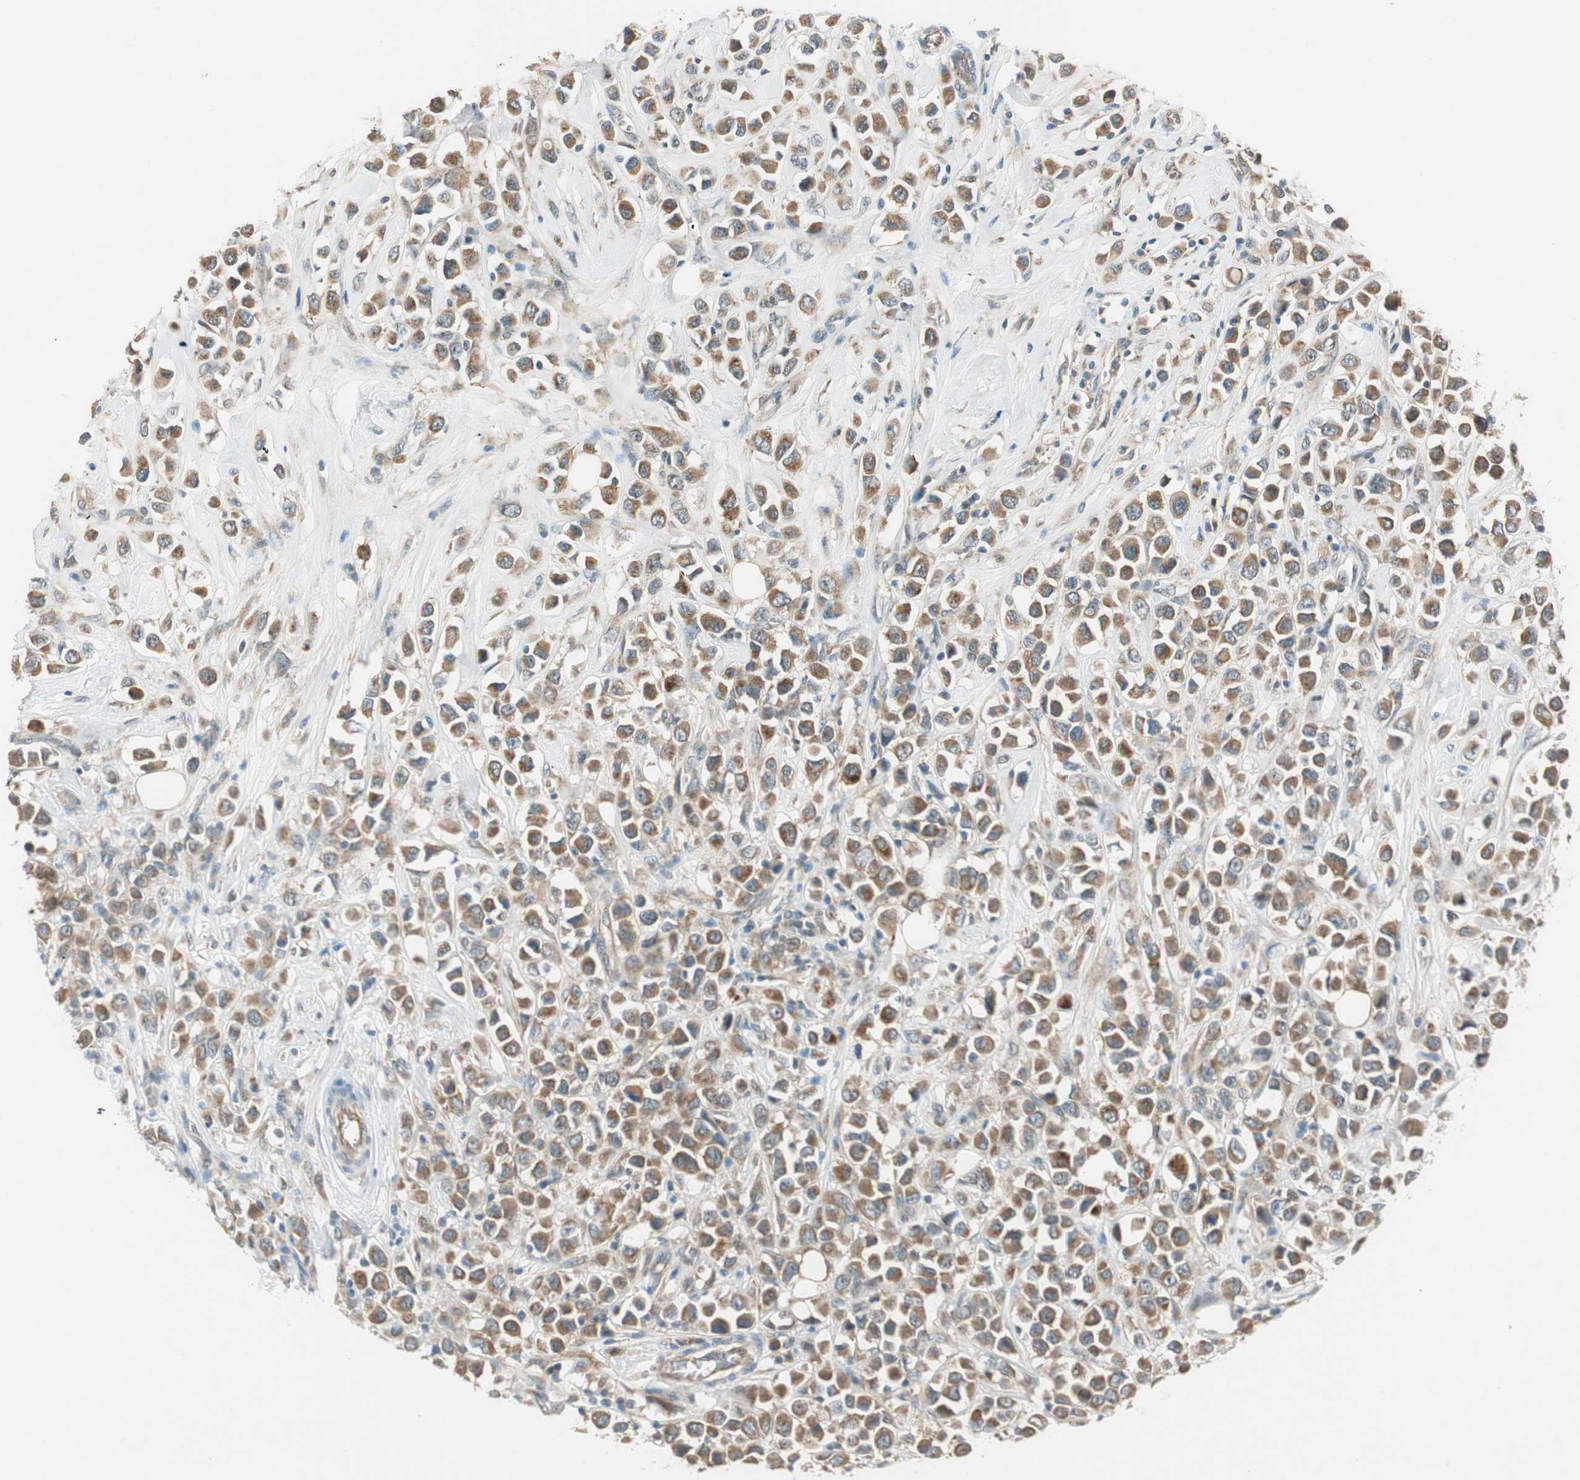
{"staining": {"intensity": "moderate", "quantity": ">75%", "location": "cytoplasmic/membranous"}, "tissue": "breast cancer", "cell_type": "Tumor cells", "image_type": "cancer", "snomed": [{"axis": "morphology", "description": "Duct carcinoma"}, {"axis": "topography", "description": "Breast"}], "caption": "Protein analysis of breast intraductal carcinoma tissue demonstrates moderate cytoplasmic/membranous expression in about >75% of tumor cells.", "gene": "NCLN", "patient": {"sex": "female", "age": 61}}